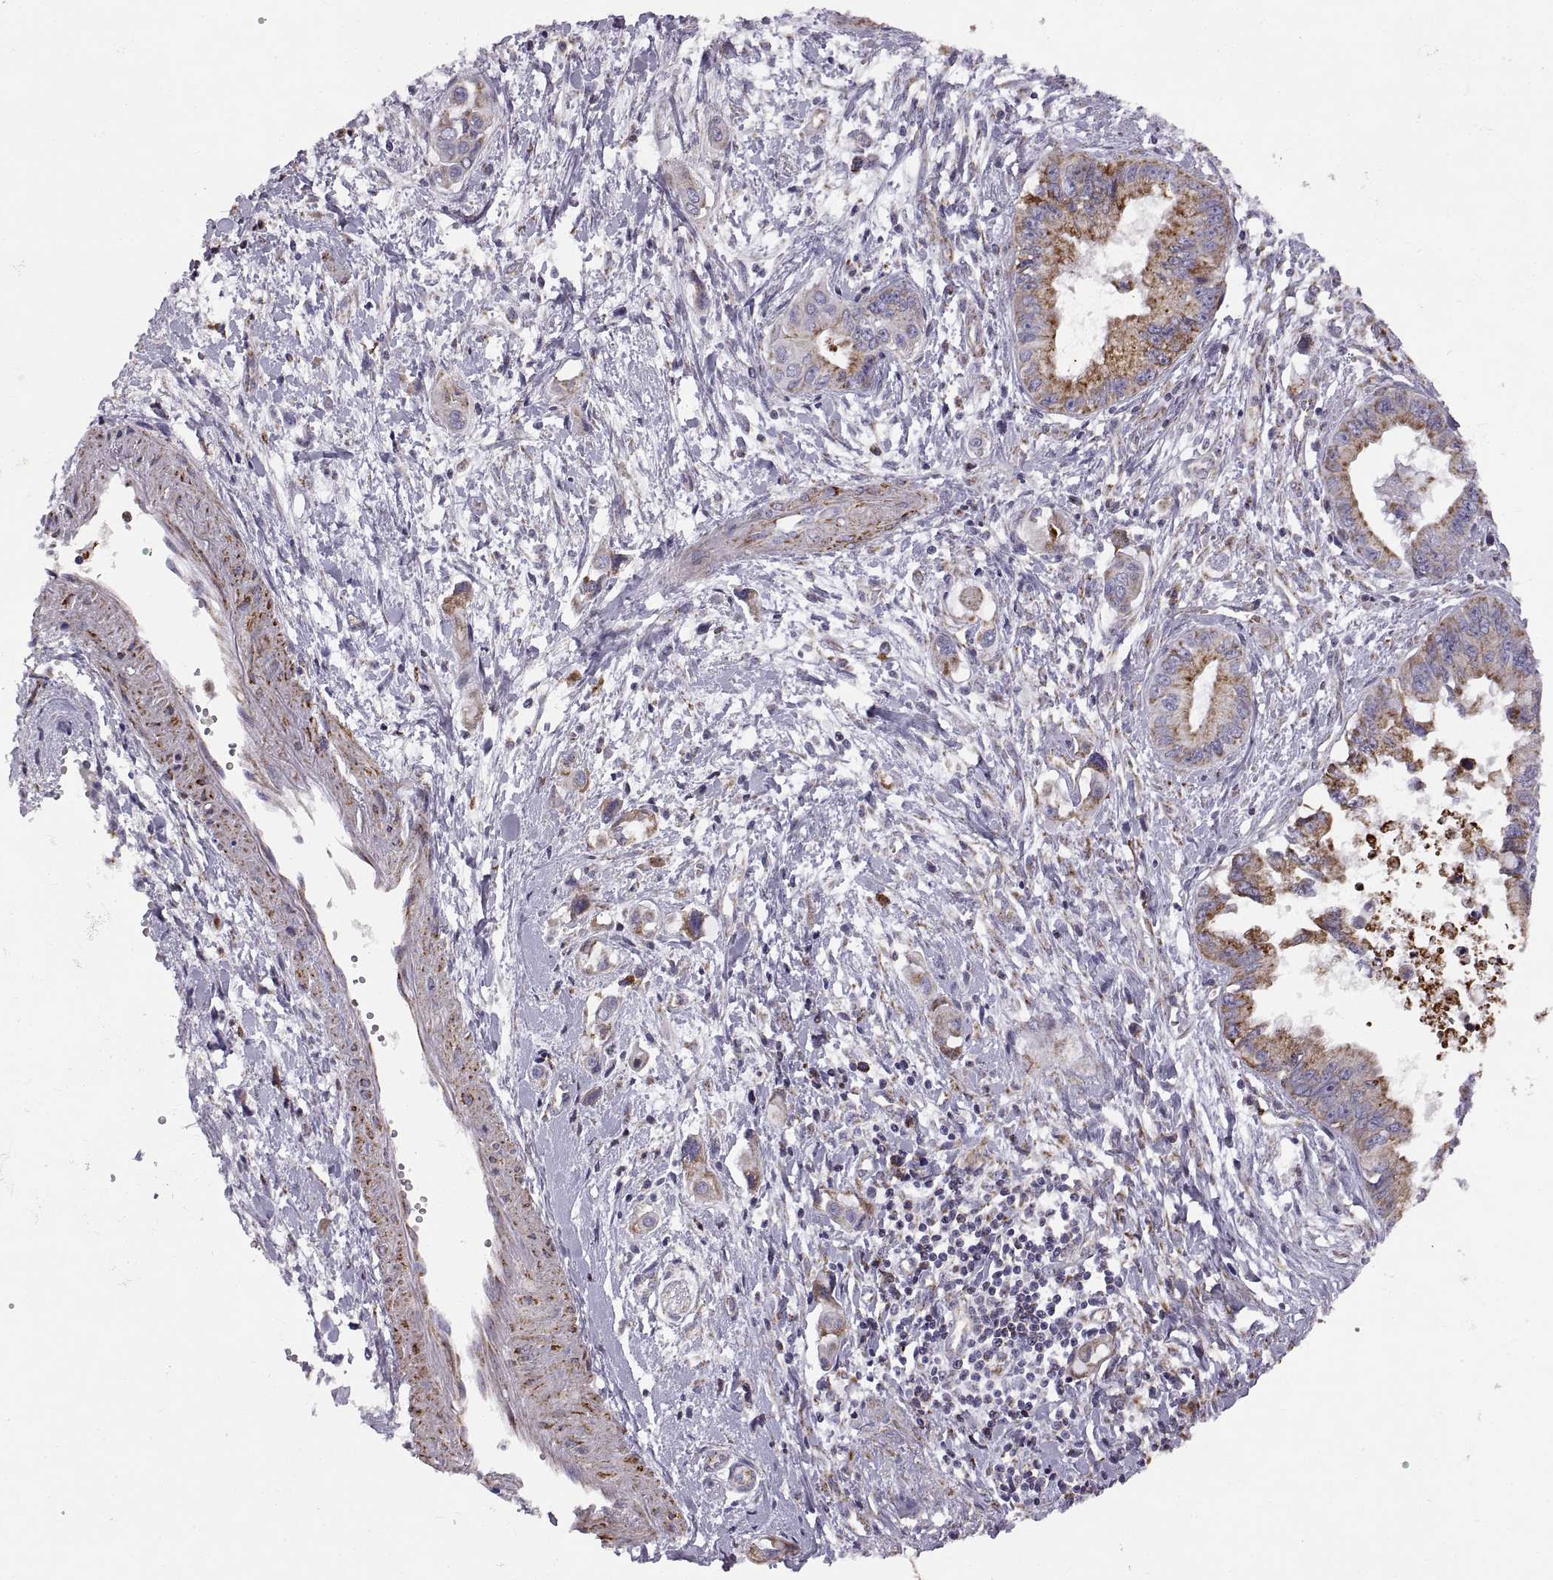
{"staining": {"intensity": "strong", "quantity": "25%-75%", "location": "cytoplasmic/membranous"}, "tissue": "pancreatic cancer", "cell_type": "Tumor cells", "image_type": "cancer", "snomed": [{"axis": "morphology", "description": "Adenocarcinoma, NOS"}, {"axis": "topography", "description": "Pancreas"}], "caption": "IHC micrograph of adenocarcinoma (pancreatic) stained for a protein (brown), which demonstrates high levels of strong cytoplasmic/membranous staining in approximately 25%-75% of tumor cells.", "gene": "ARSD", "patient": {"sex": "male", "age": 60}}